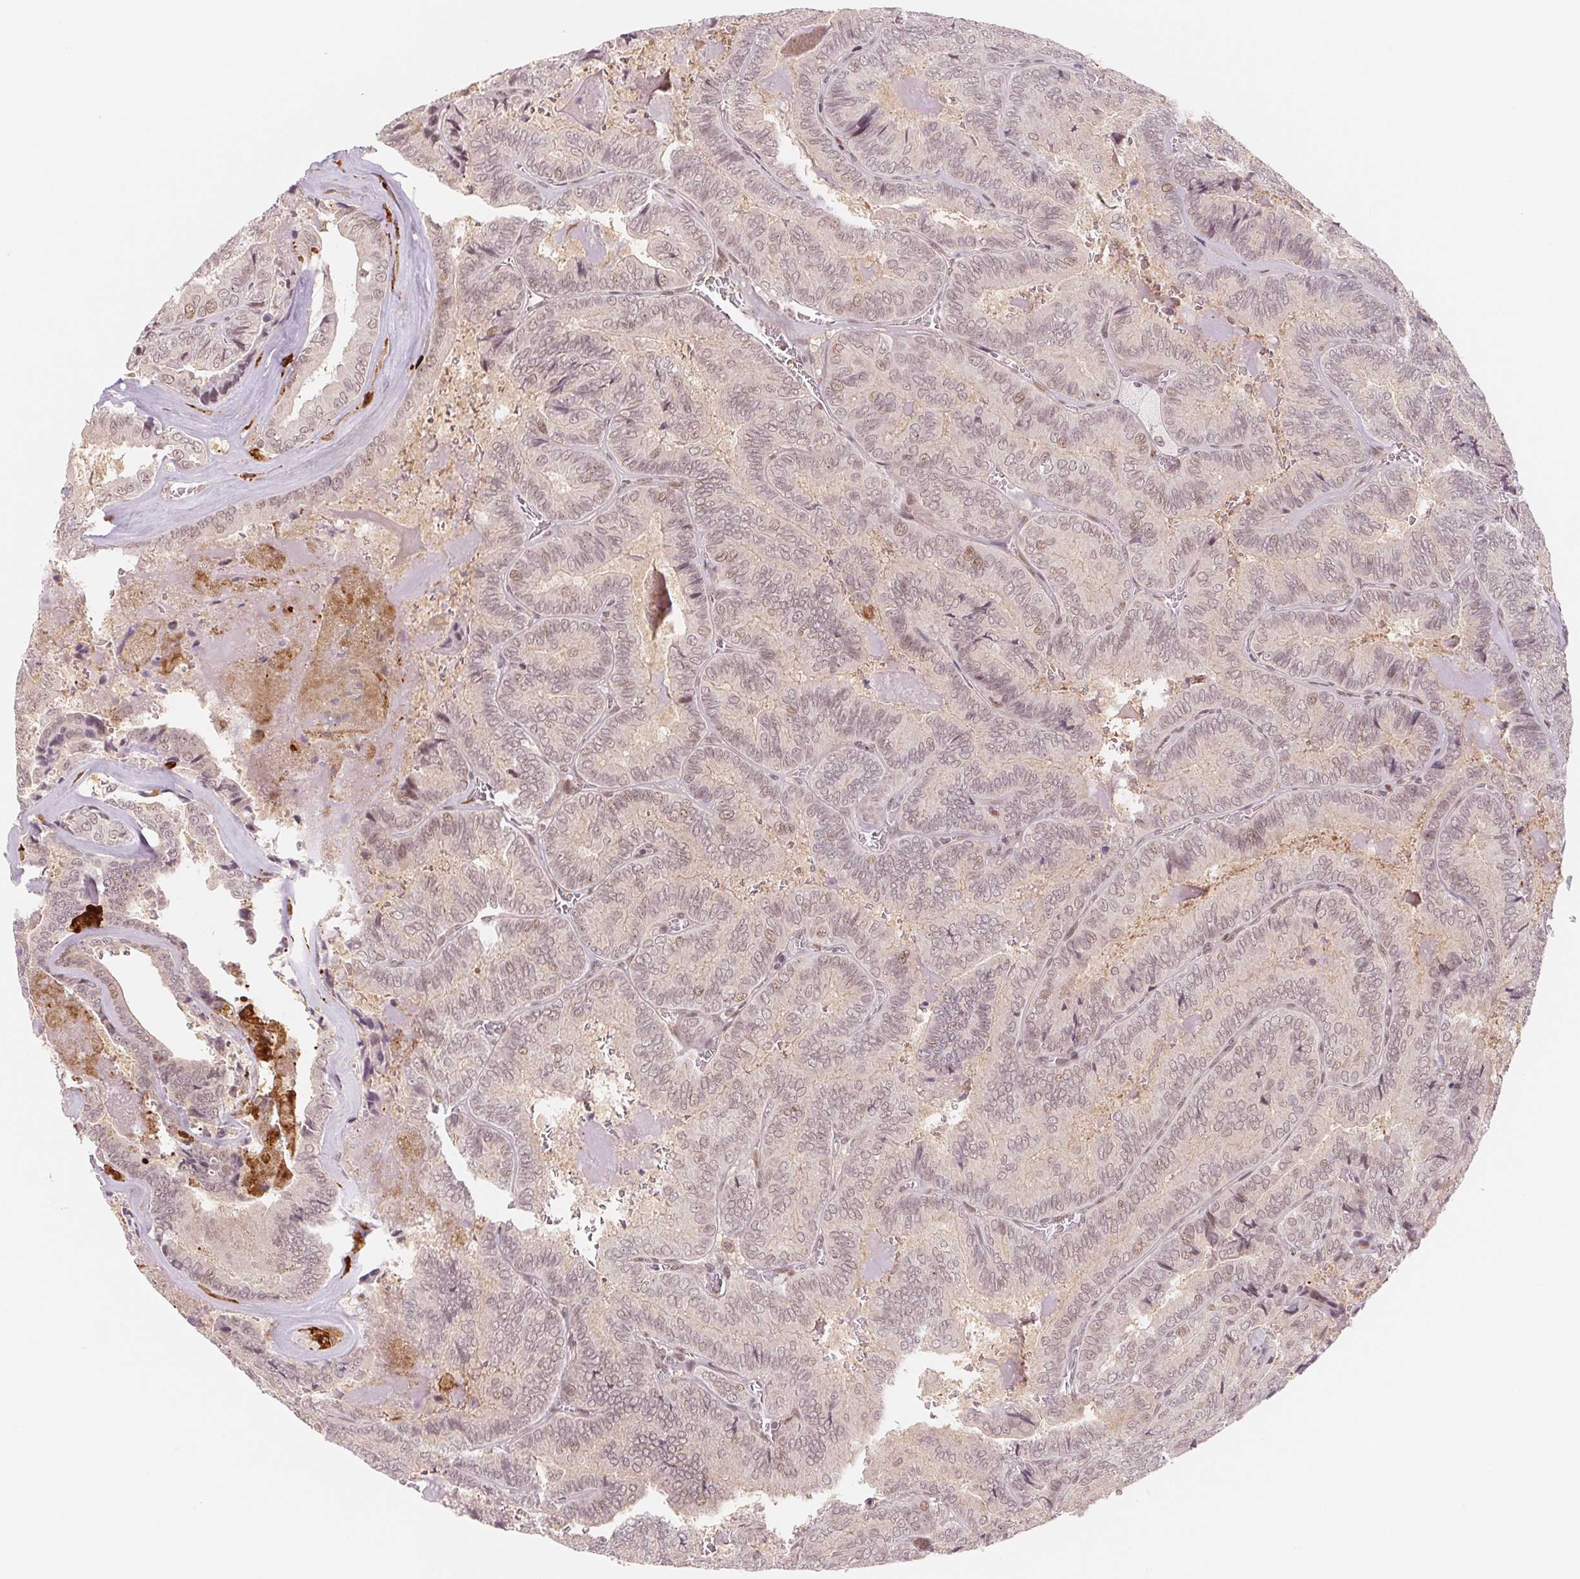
{"staining": {"intensity": "weak", "quantity": "25%-75%", "location": "nuclear"}, "tissue": "thyroid cancer", "cell_type": "Tumor cells", "image_type": "cancer", "snomed": [{"axis": "morphology", "description": "Papillary adenocarcinoma, NOS"}, {"axis": "topography", "description": "Thyroid gland"}], "caption": "Tumor cells show low levels of weak nuclear positivity in about 25%-75% of cells in thyroid cancer (papillary adenocarcinoma).", "gene": "DNAJB6", "patient": {"sex": "female", "age": 75}}